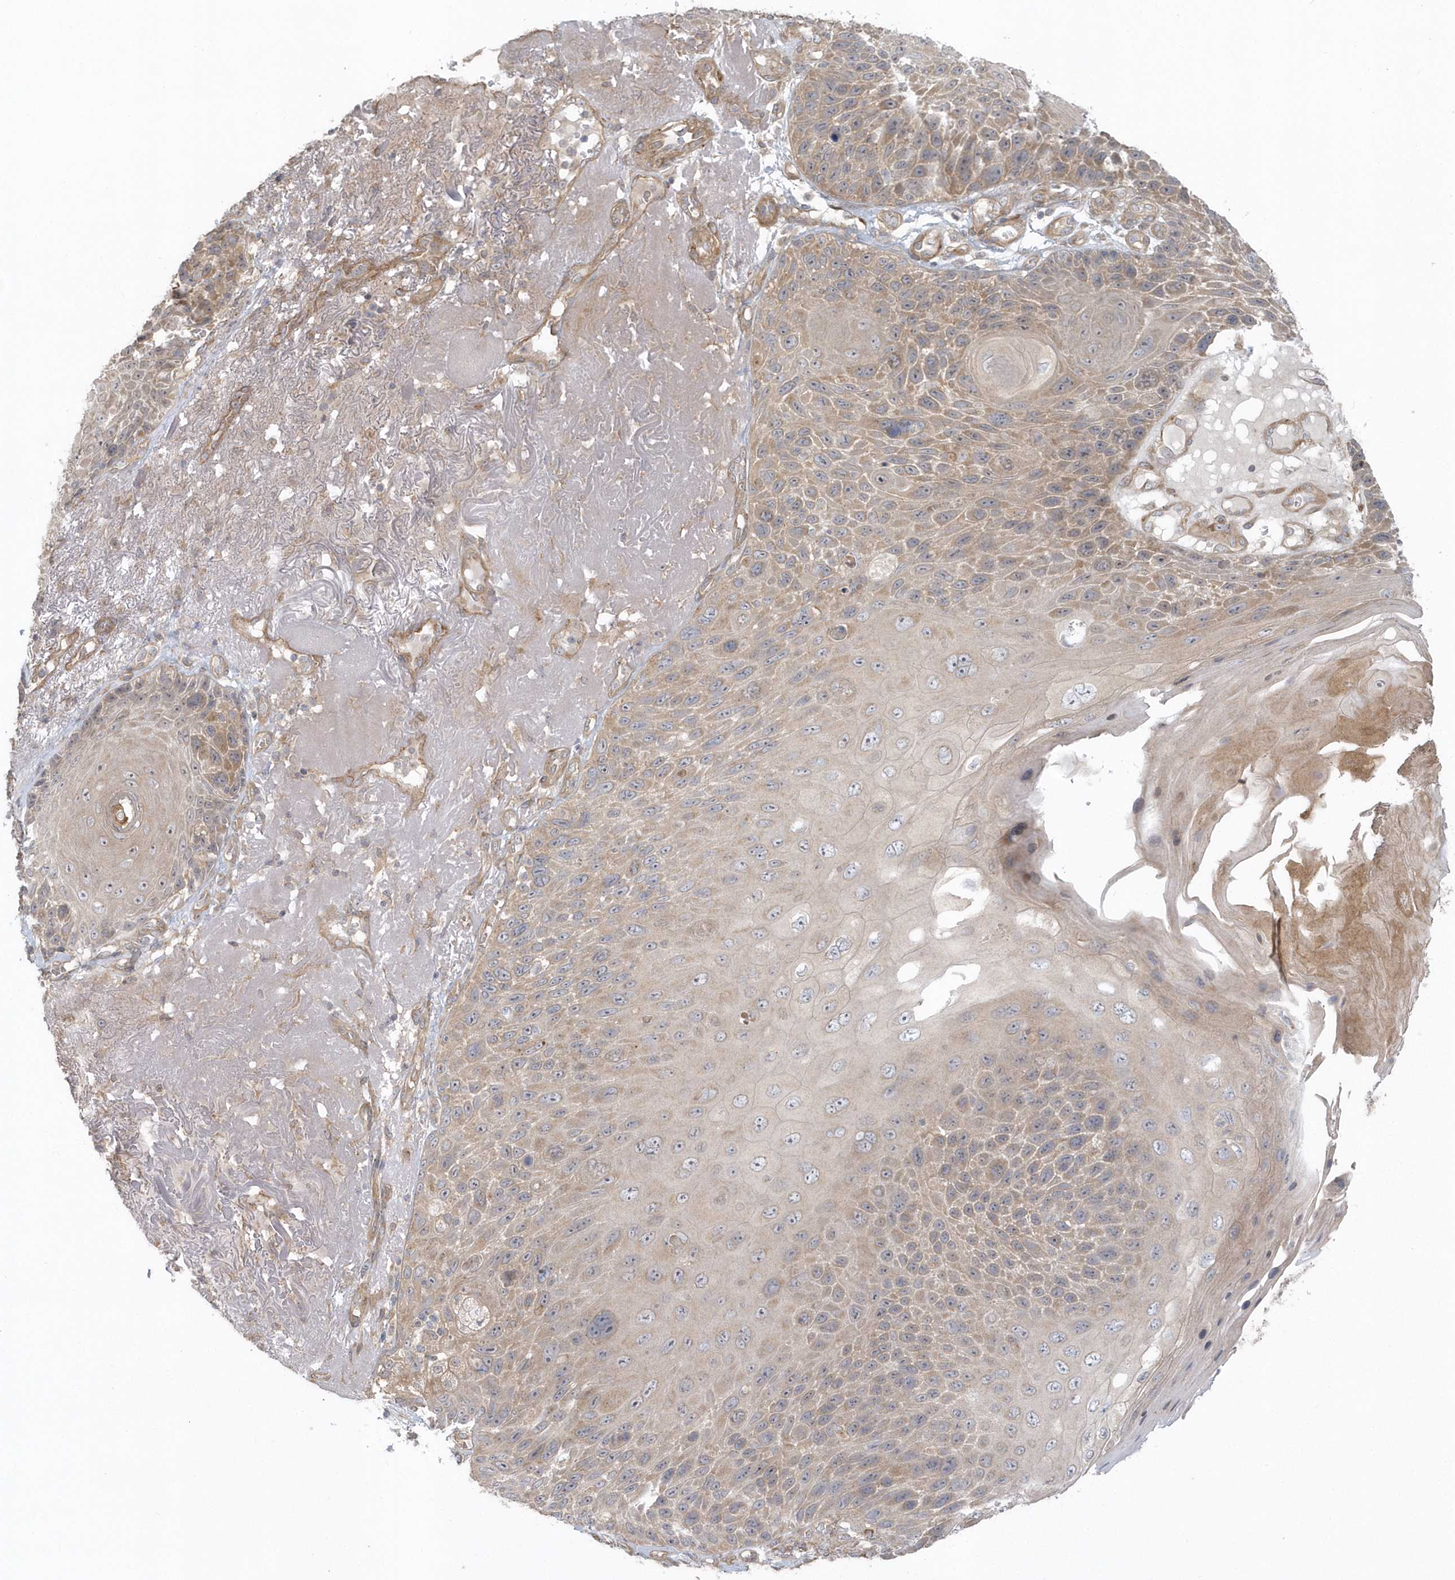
{"staining": {"intensity": "weak", "quantity": ">75%", "location": "cytoplasmic/membranous"}, "tissue": "skin cancer", "cell_type": "Tumor cells", "image_type": "cancer", "snomed": [{"axis": "morphology", "description": "Squamous cell carcinoma, NOS"}, {"axis": "topography", "description": "Skin"}], "caption": "IHC histopathology image of human squamous cell carcinoma (skin) stained for a protein (brown), which exhibits low levels of weak cytoplasmic/membranous staining in approximately >75% of tumor cells.", "gene": "ACTR1A", "patient": {"sex": "female", "age": 88}}